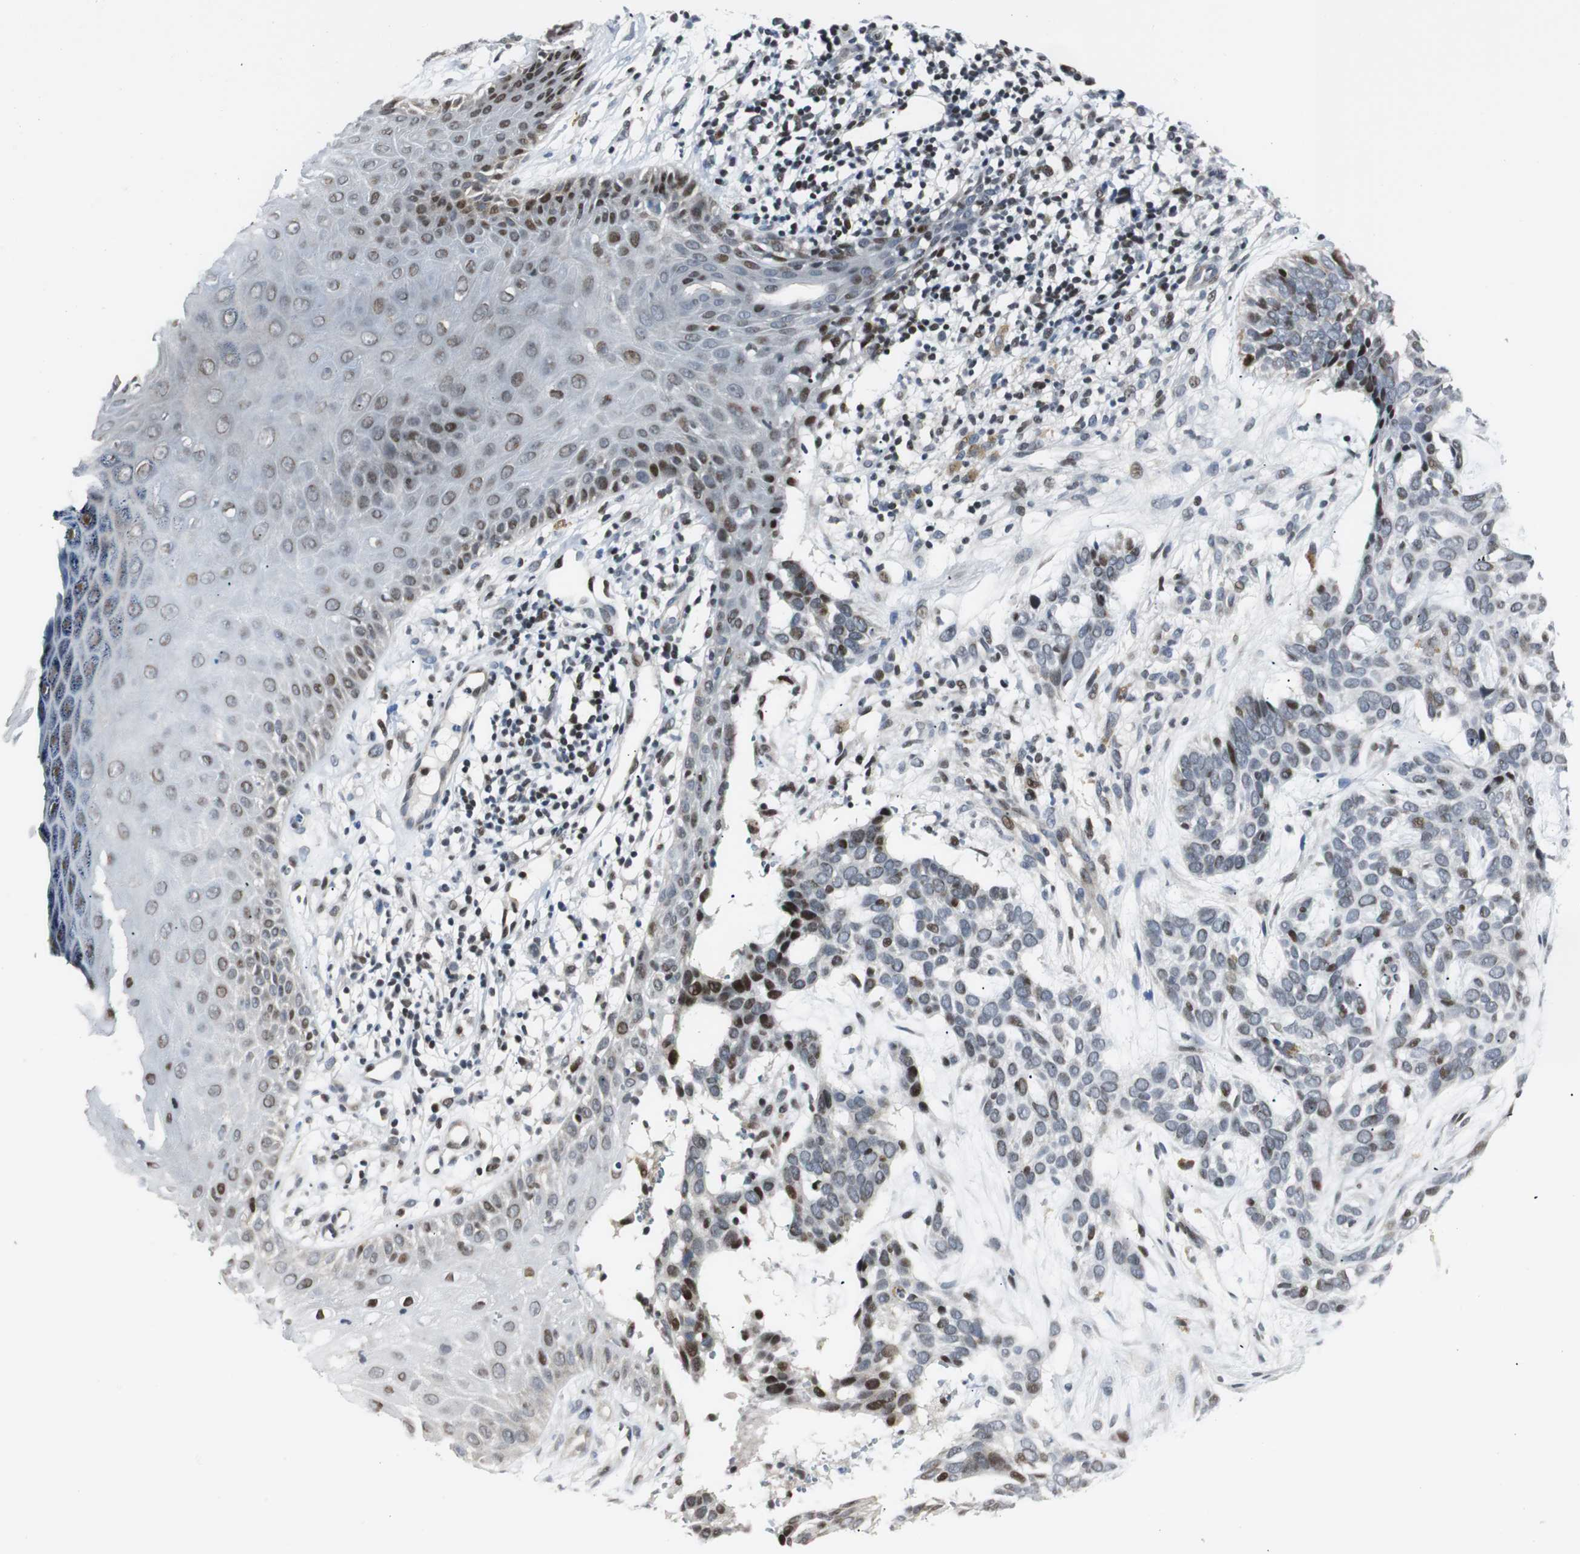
{"staining": {"intensity": "moderate", "quantity": "<25%", "location": "nuclear"}, "tissue": "skin cancer", "cell_type": "Tumor cells", "image_type": "cancer", "snomed": [{"axis": "morphology", "description": "Basal cell carcinoma"}, {"axis": "topography", "description": "Skin"}], "caption": "Moderate nuclear staining for a protein is seen in about <25% of tumor cells of basal cell carcinoma (skin) using IHC.", "gene": "RAD1", "patient": {"sex": "male", "age": 87}}